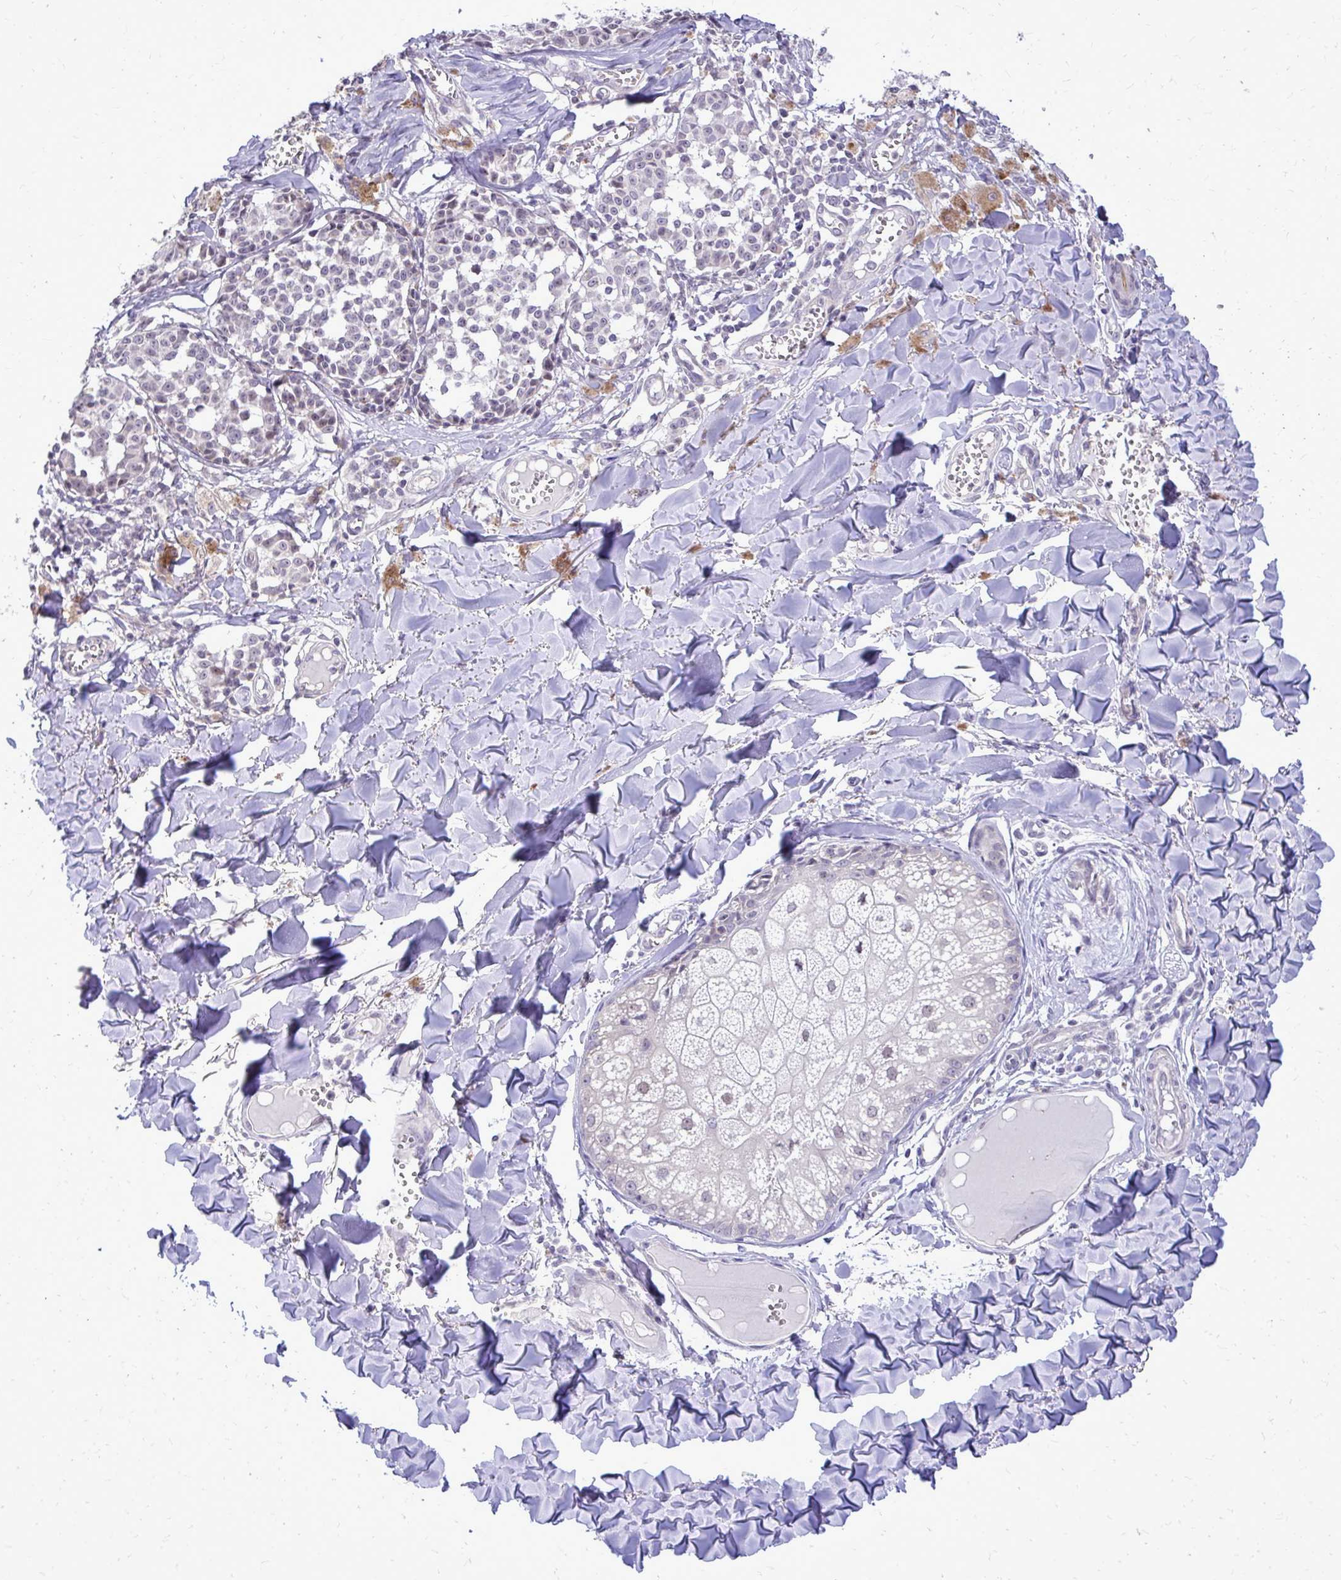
{"staining": {"intensity": "negative", "quantity": "none", "location": "none"}, "tissue": "melanoma", "cell_type": "Tumor cells", "image_type": "cancer", "snomed": [{"axis": "morphology", "description": "Malignant melanoma, NOS"}, {"axis": "topography", "description": "Skin"}], "caption": "The IHC histopathology image has no significant positivity in tumor cells of melanoma tissue. (DAB (3,3'-diaminobenzidine) immunohistochemistry with hematoxylin counter stain).", "gene": "DPY19L1", "patient": {"sex": "female", "age": 43}}